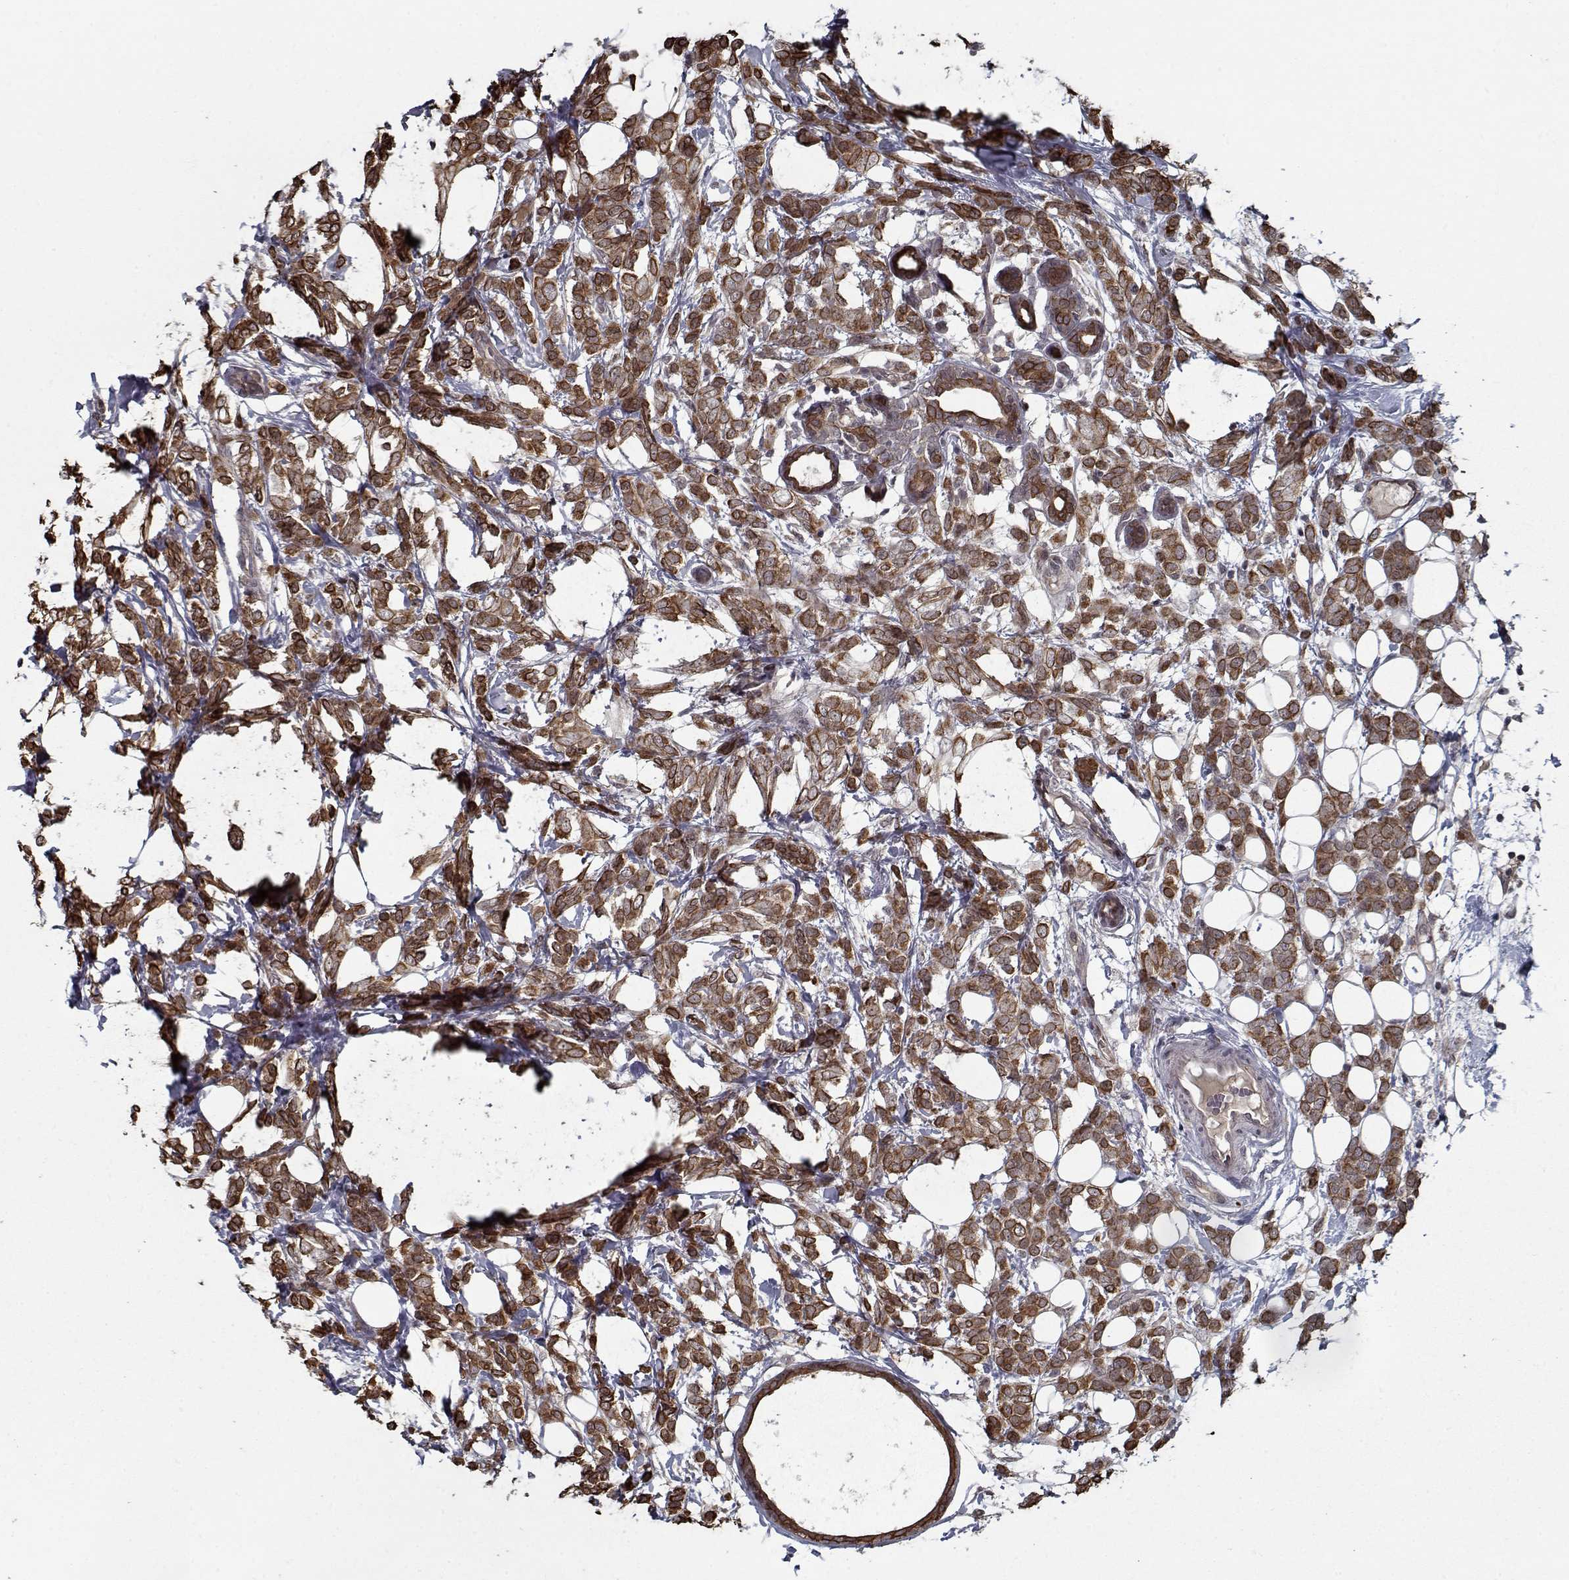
{"staining": {"intensity": "strong", "quantity": ">75%", "location": "cytoplasmic/membranous"}, "tissue": "breast cancer", "cell_type": "Tumor cells", "image_type": "cancer", "snomed": [{"axis": "morphology", "description": "Lobular carcinoma"}, {"axis": "topography", "description": "Breast"}], "caption": "There is high levels of strong cytoplasmic/membranous expression in tumor cells of breast cancer, as demonstrated by immunohistochemical staining (brown color).", "gene": "NLK", "patient": {"sex": "female", "age": 49}}